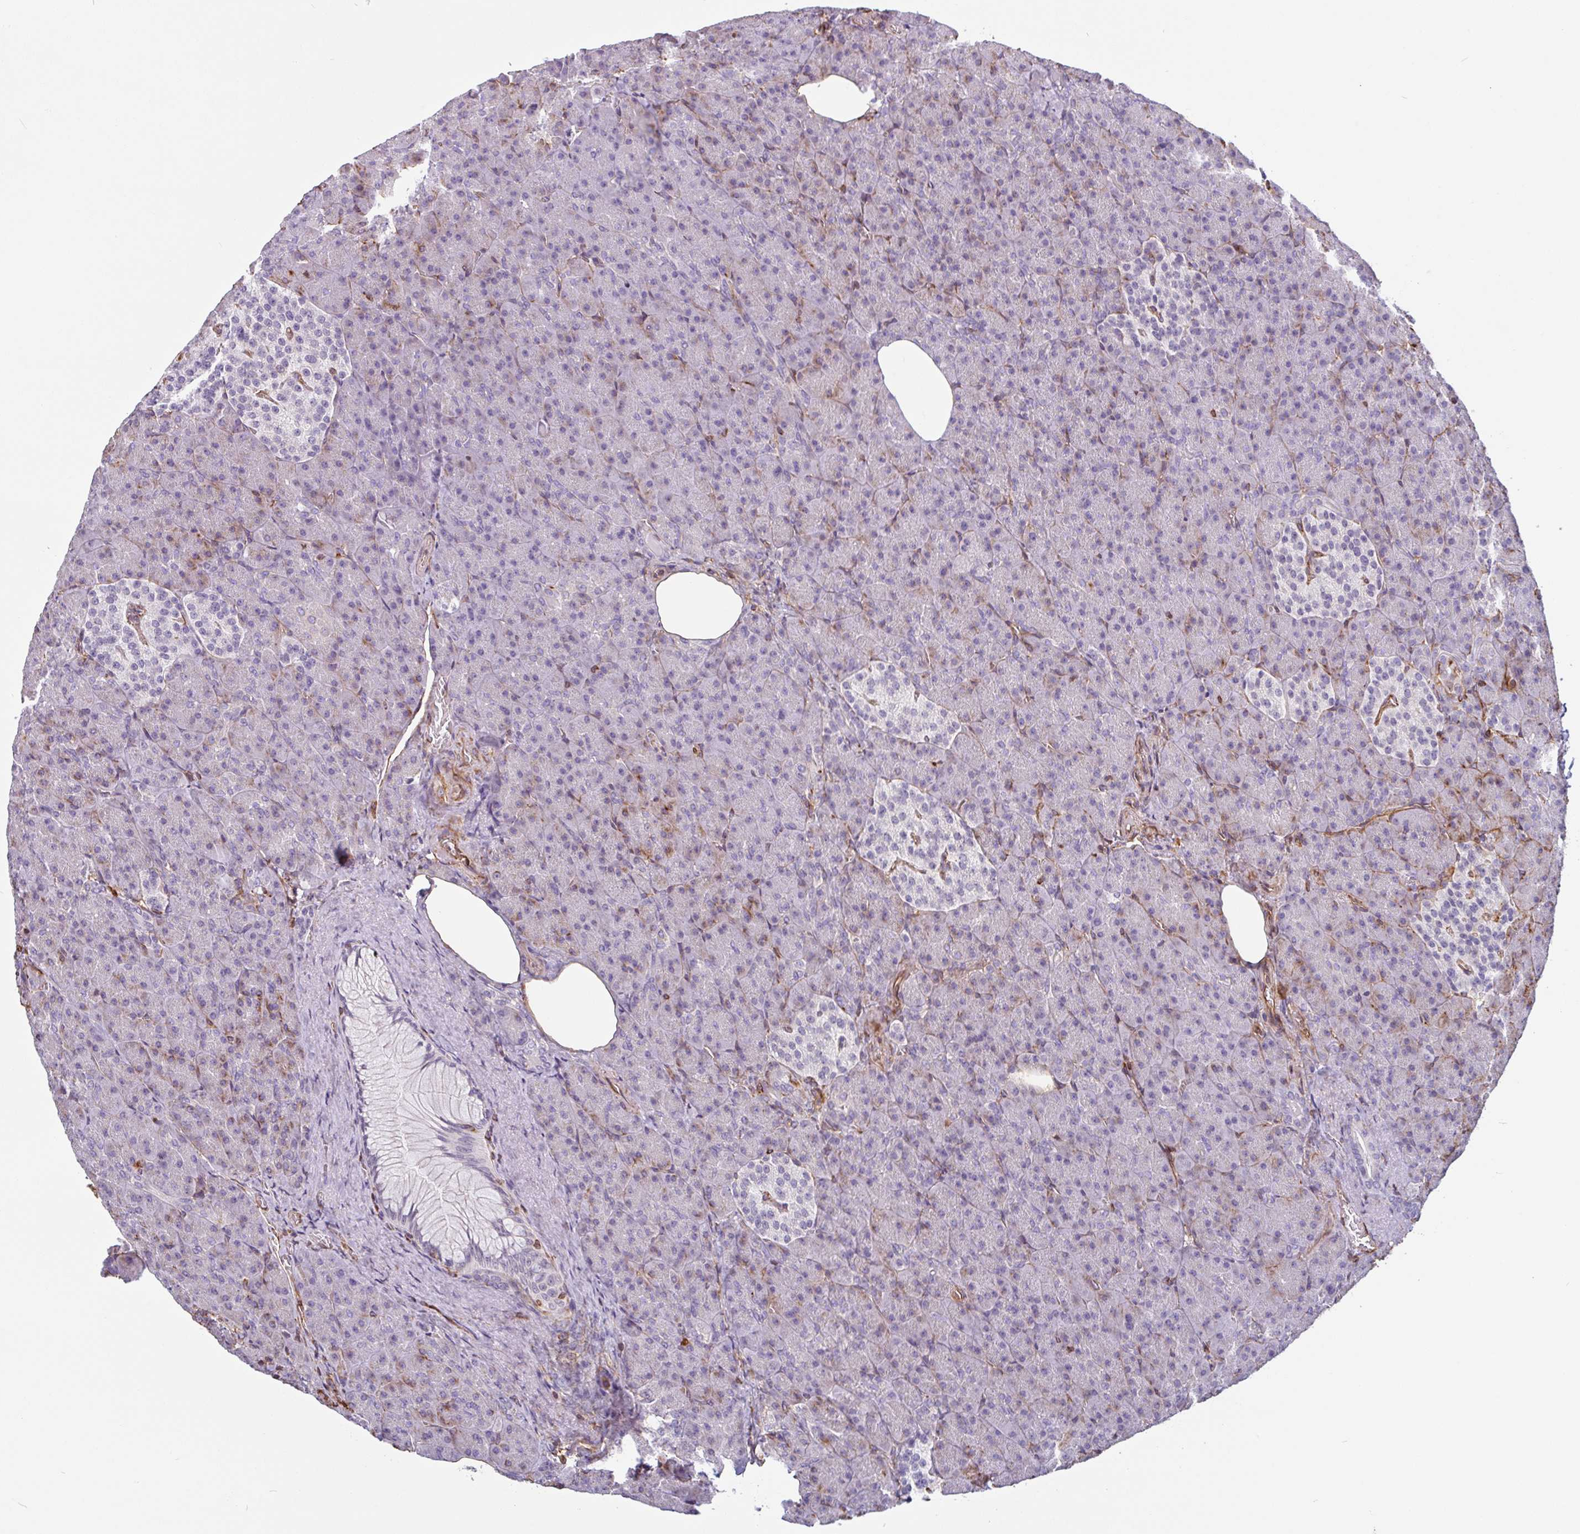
{"staining": {"intensity": "moderate", "quantity": "<25%", "location": "cytoplasmic/membranous"}, "tissue": "pancreas", "cell_type": "Exocrine glandular cells", "image_type": "normal", "snomed": [{"axis": "morphology", "description": "Normal tissue, NOS"}, {"axis": "topography", "description": "Pancreas"}], "caption": "Protein staining of normal pancreas demonstrates moderate cytoplasmic/membranous staining in about <25% of exocrine glandular cells.", "gene": "PPFIA1", "patient": {"sex": "female", "age": 74}}